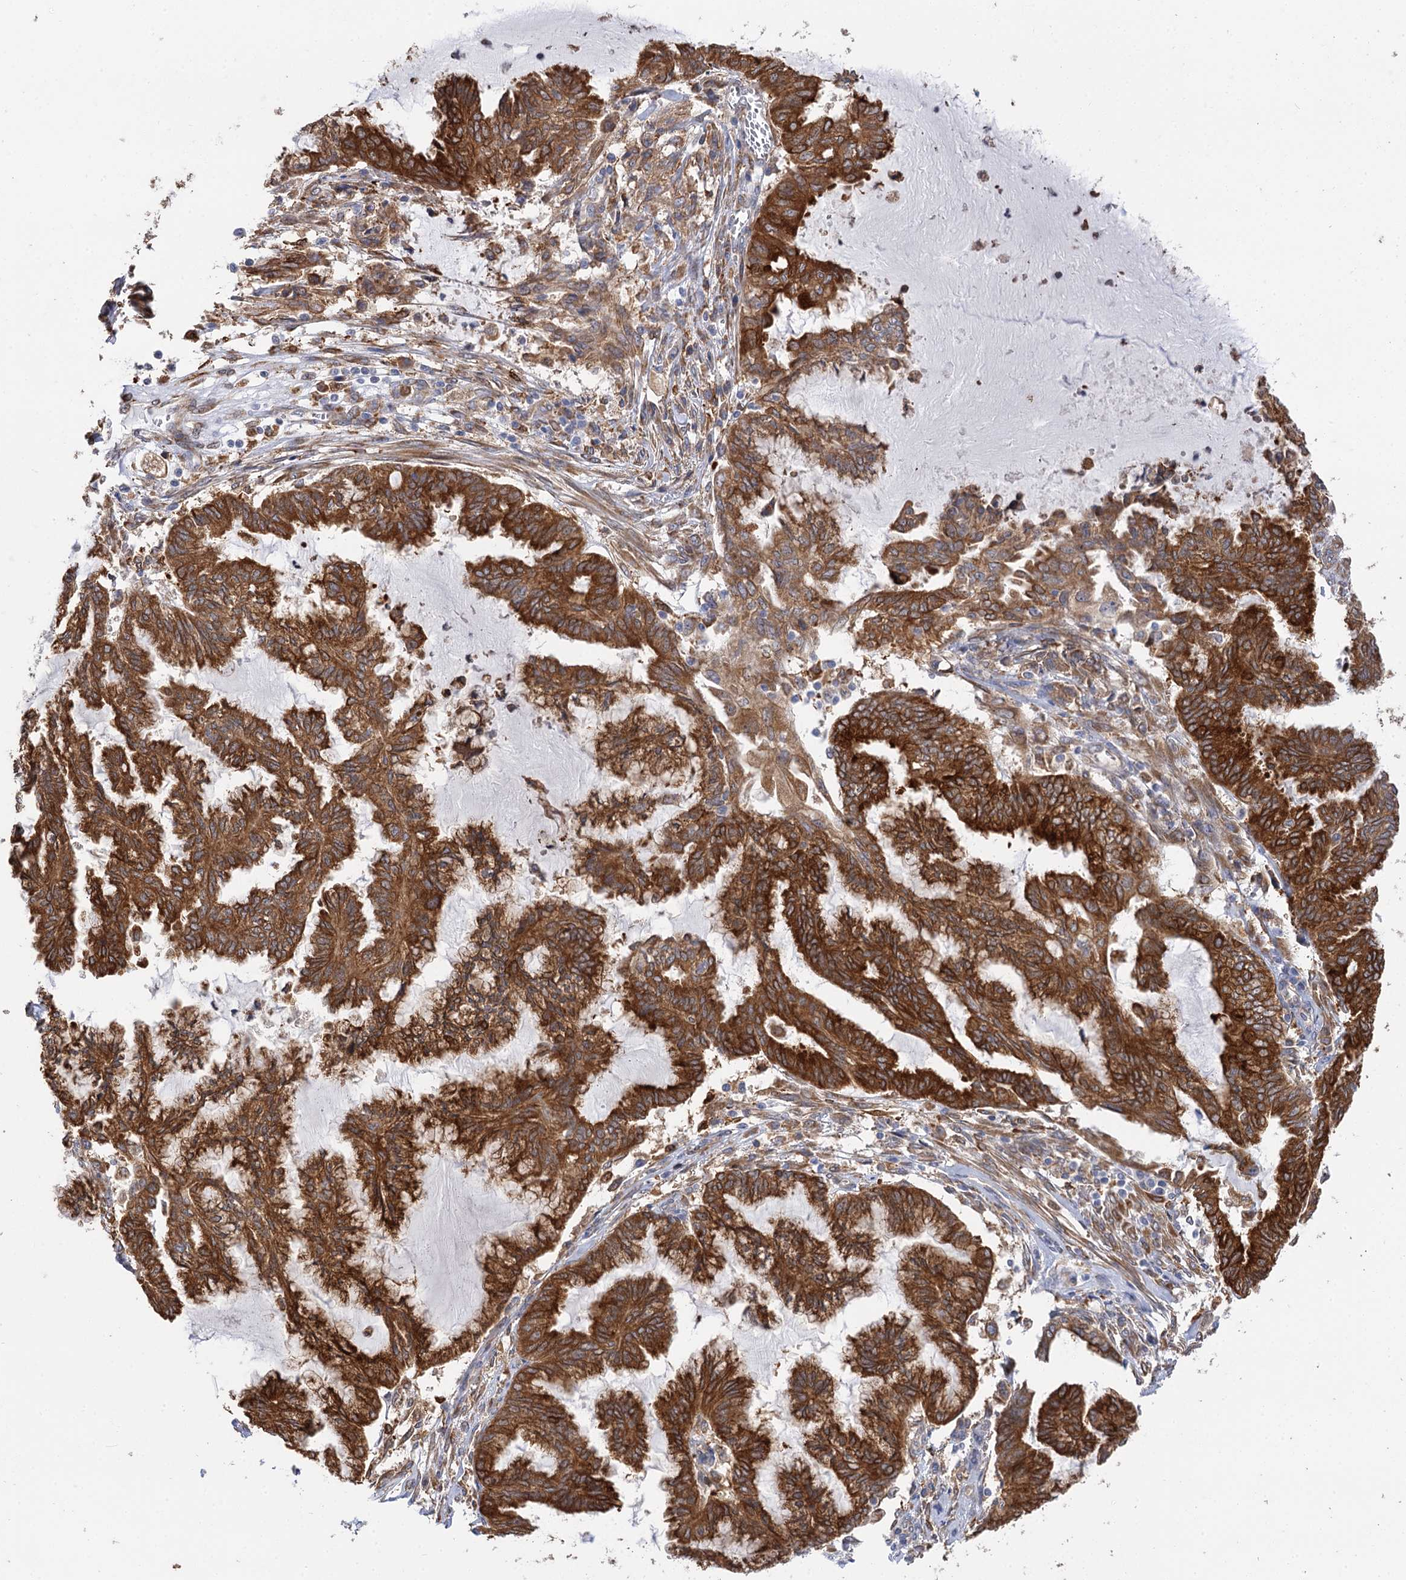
{"staining": {"intensity": "strong", "quantity": ">75%", "location": "cytoplasmic/membranous"}, "tissue": "endometrial cancer", "cell_type": "Tumor cells", "image_type": "cancer", "snomed": [{"axis": "morphology", "description": "Adenocarcinoma, NOS"}, {"axis": "topography", "description": "Endometrium"}], "caption": "High-power microscopy captured an immunohistochemistry (IHC) image of adenocarcinoma (endometrial), revealing strong cytoplasmic/membranous positivity in about >75% of tumor cells.", "gene": "PPIP5K2", "patient": {"sex": "female", "age": 86}}